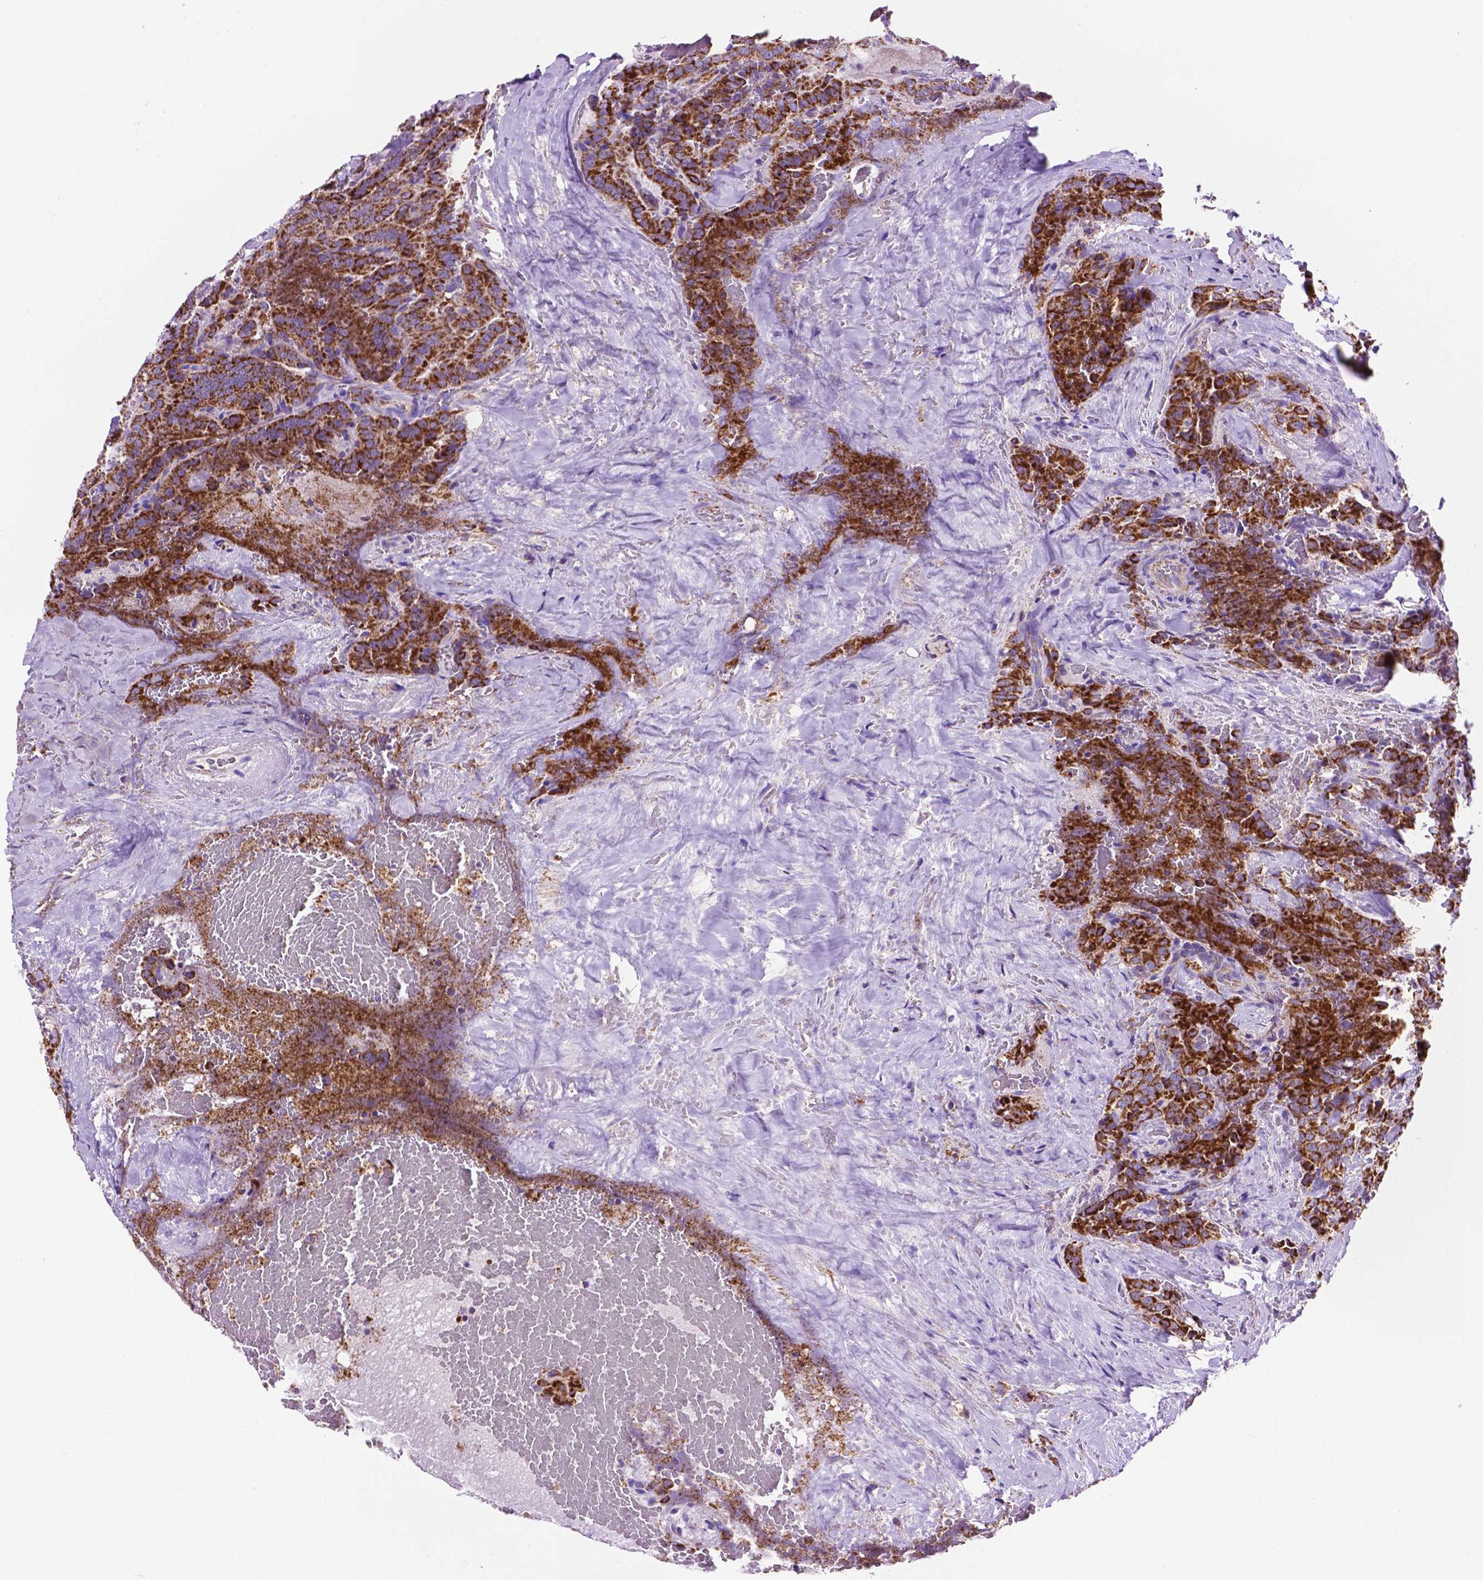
{"staining": {"intensity": "strong", "quantity": ">75%", "location": "cytoplasmic/membranous"}, "tissue": "thyroid cancer", "cell_type": "Tumor cells", "image_type": "cancer", "snomed": [{"axis": "morphology", "description": "Papillary adenocarcinoma, NOS"}, {"axis": "topography", "description": "Thyroid gland"}], "caption": "Papillary adenocarcinoma (thyroid) tissue exhibits strong cytoplasmic/membranous expression in about >75% of tumor cells", "gene": "GDPD5", "patient": {"sex": "male", "age": 61}}